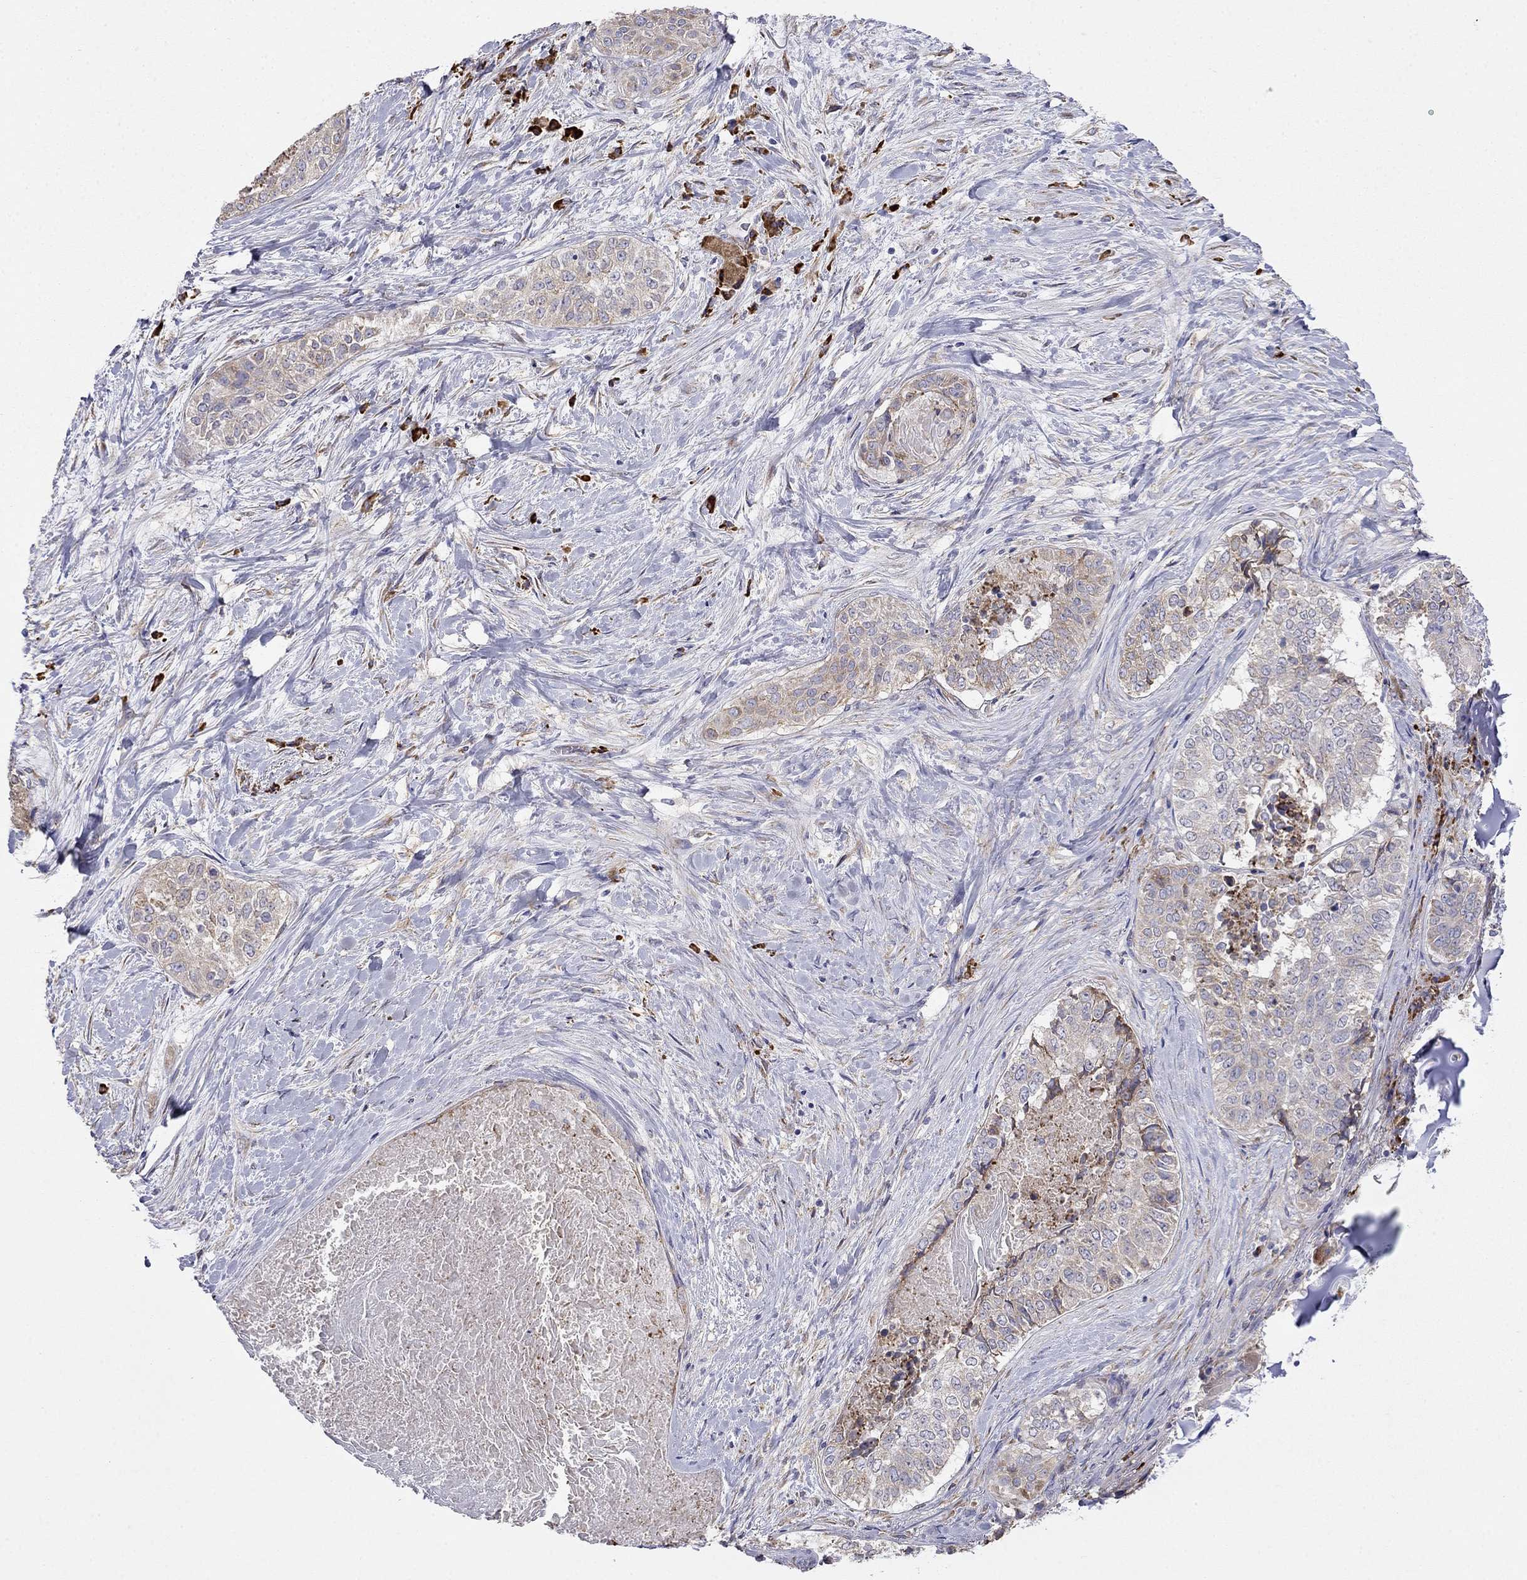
{"staining": {"intensity": "moderate", "quantity": "<25%", "location": "cytoplasmic/membranous"}, "tissue": "lung cancer", "cell_type": "Tumor cells", "image_type": "cancer", "snomed": [{"axis": "morphology", "description": "Squamous cell carcinoma, NOS"}, {"axis": "topography", "description": "Lung"}], "caption": "Lung cancer tissue displays moderate cytoplasmic/membranous expression in about <25% of tumor cells, visualized by immunohistochemistry.", "gene": "LONRF2", "patient": {"sex": "male", "age": 64}}